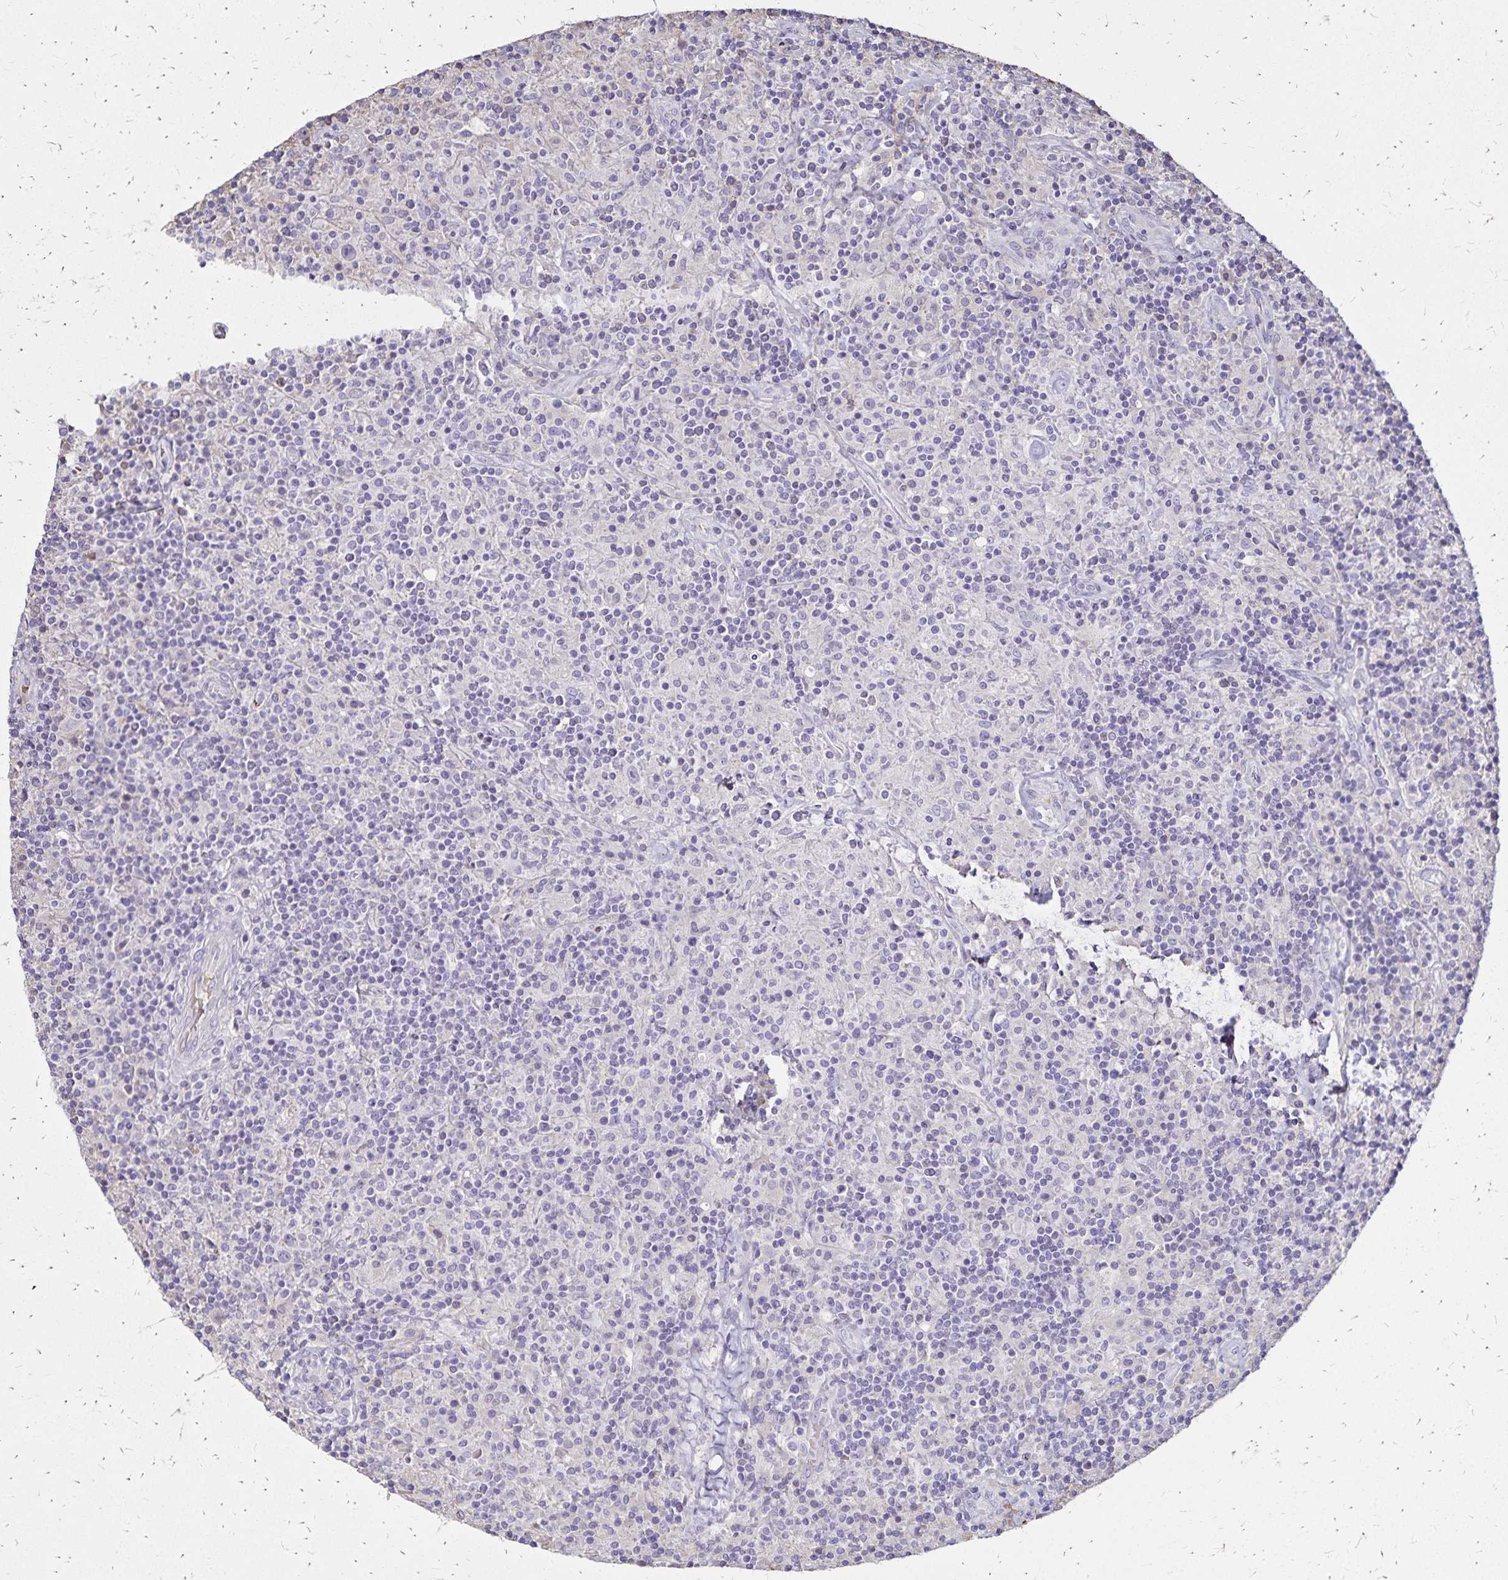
{"staining": {"intensity": "negative", "quantity": "none", "location": "none"}, "tissue": "lymphoma", "cell_type": "Tumor cells", "image_type": "cancer", "snomed": [{"axis": "morphology", "description": "Hodgkin's disease, NOS"}, {"axis": "topography", "description": "Lymph node"}], "caption": "High magnification brightfield microscopy of Hodgkin's disease stained with DAB (3,3'-diaminobenzidine) (brown) and counterstained with hematoxylin (blue): tumor cells show no significant positivity. (DAB IHC visualized using brightfield microscopy, high magnification).", "gene": "KISS1", "patient": {"sex": "male", "age": 70}}